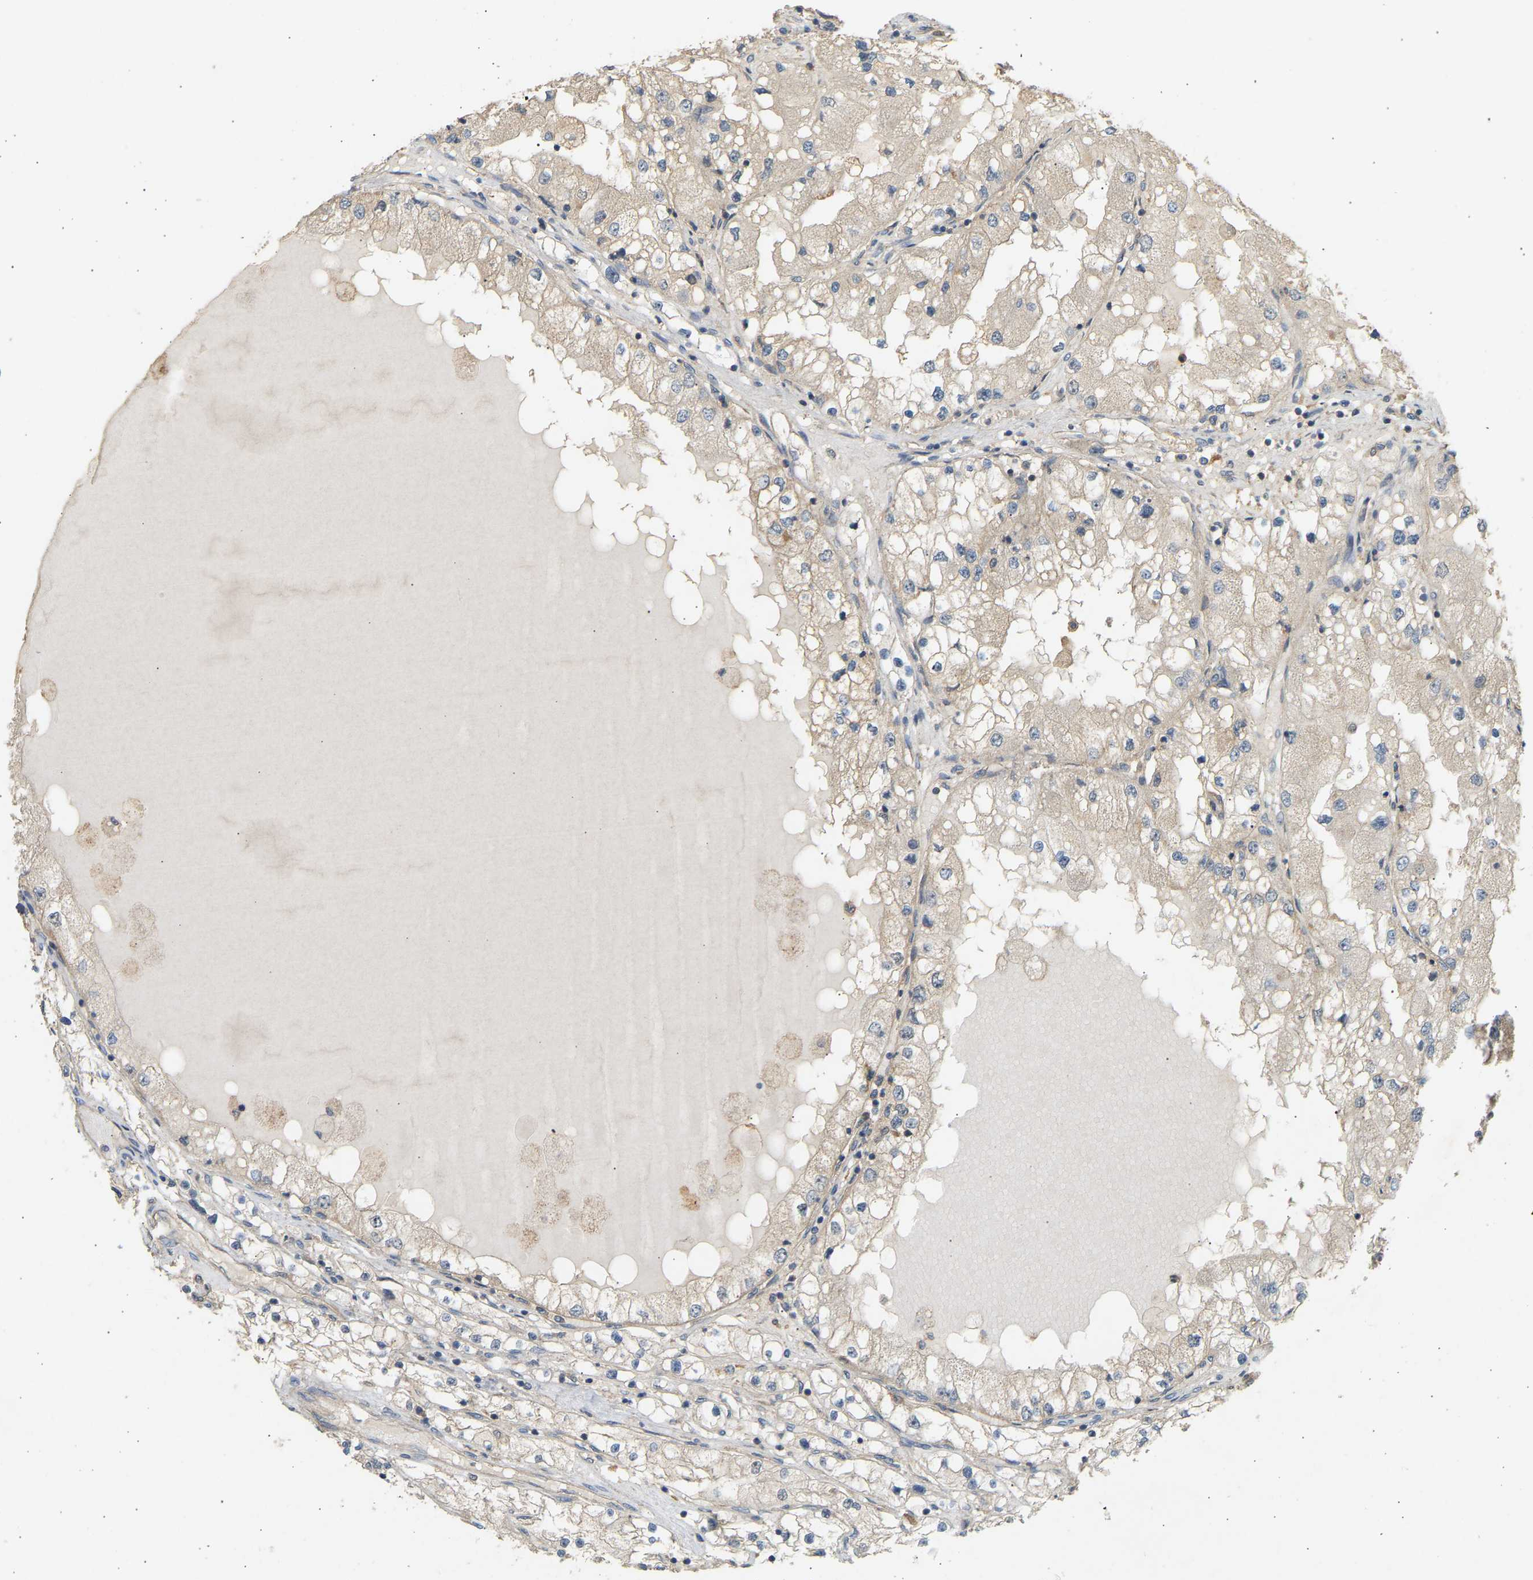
{"staining": {"intensity": "weak", "quantity": "25%-75%", "location": "cytoplasmic/membranous"}, "tissue": "renal cancer", "cell_type": "Tumor cells", "image_type": "cancer", "snomed": [{"axis": "morphology", "description": "Adenocarcinoma, NOS"}, {"axis": "topography", "description": "Kidney"}], "caption": "Immunohistochemical staining of human renal adenocarcinoma shows low levels of weak cytoplasmic/membranous protein staining in approximately 25%-75% of tumor cells. Nuclei are stained in blue.", "gene": "RGL1", "patient": {"sex": "male", "age": 68}}